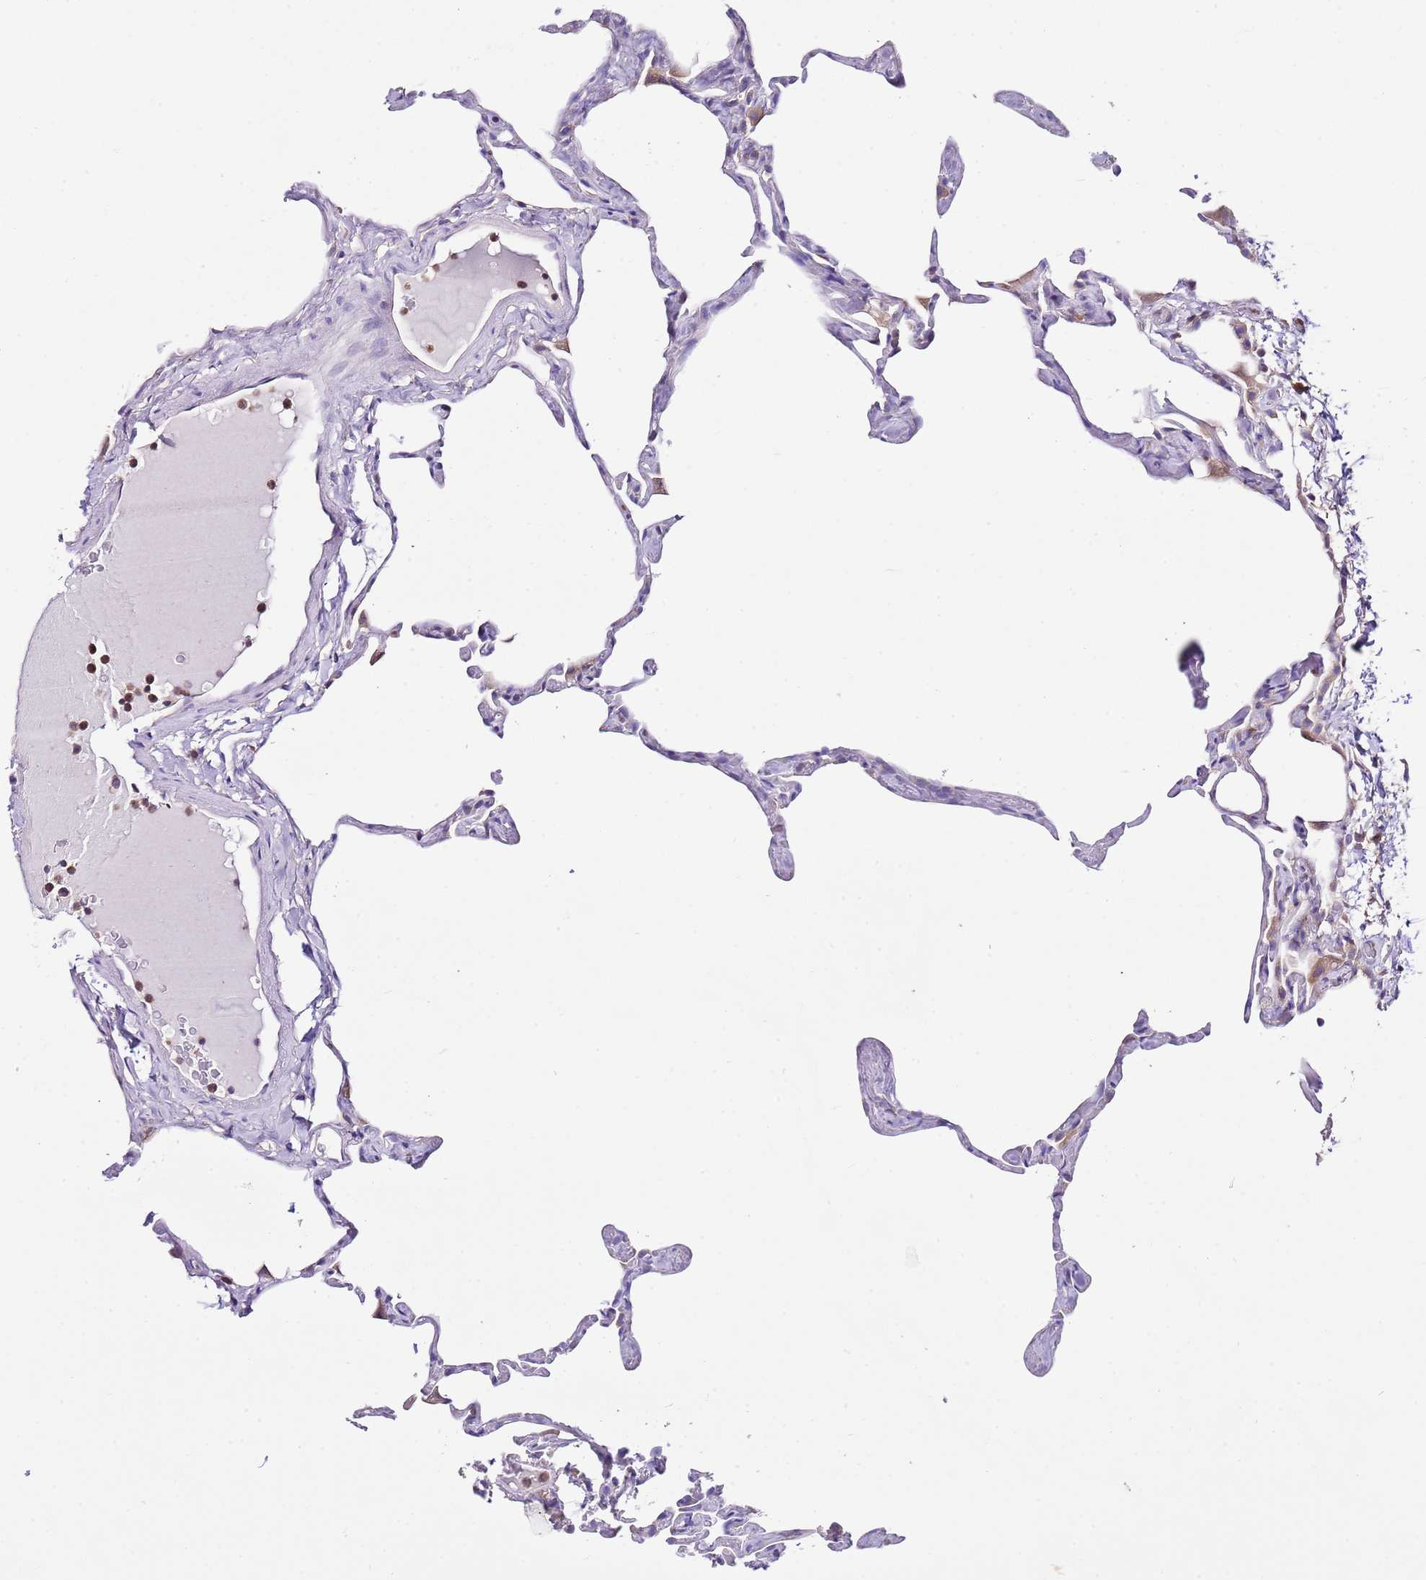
{"staining": {"intensity": "moderate", "quantity": "<25%", "location": "cytoplasmic/membranous"}, "tissue": "lung", "cell_type": "Alveolar cells", "image_type": "normal", "snomed": [{"axis": "morphology", "description": "Normal tissue, NOS"}, {"axis": "topography", "description": "Lung"}], "caption": "Unremarkable lung reveals moderate cytoplasmic/membranous positivity in about <25% of alveolar cells.", "gene": "RPS10", "patient": {"sex": "male", "age": 65}}